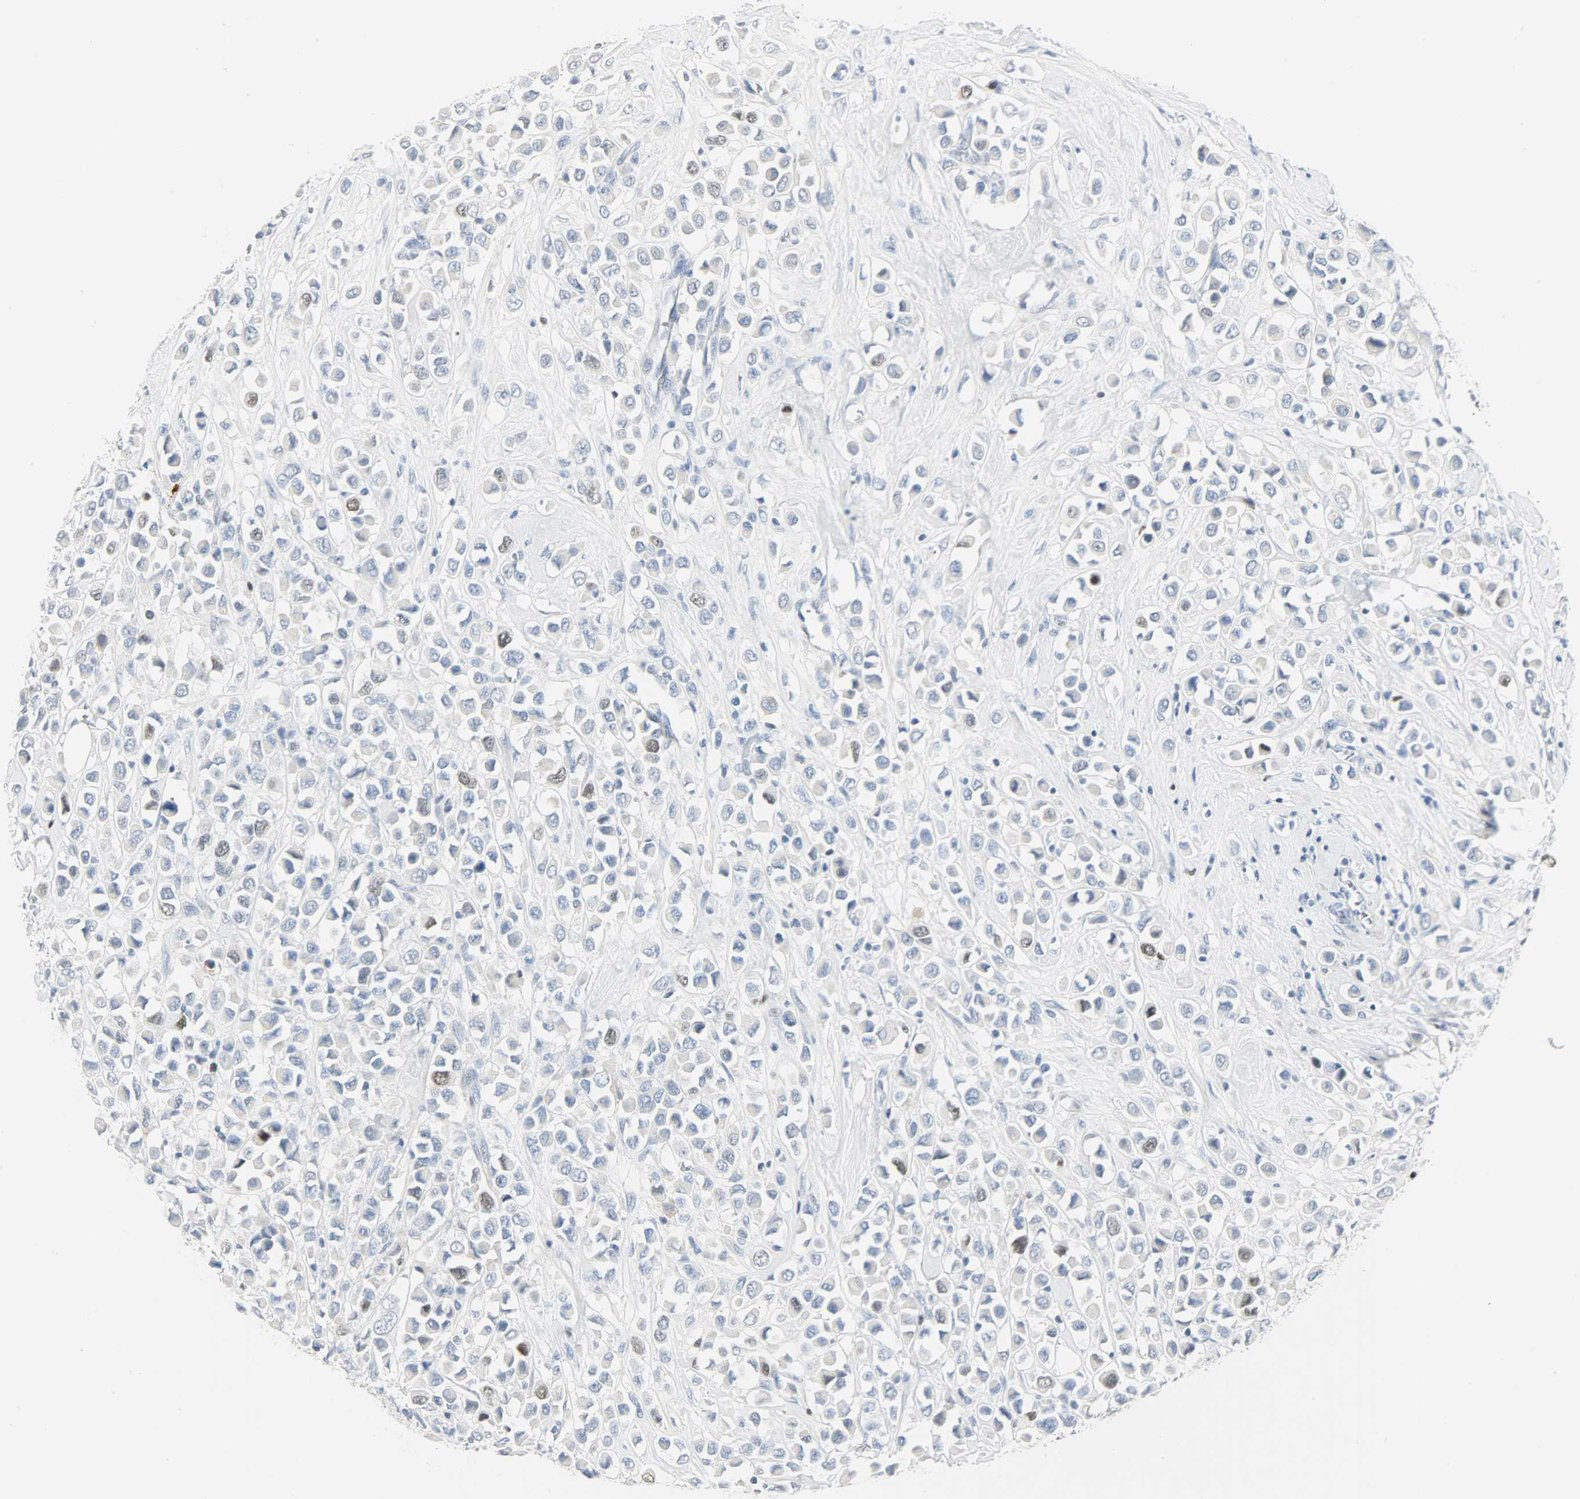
{"staining": {"intensity": "weak", "quantity": "<25%", "location": "nuclear"}, "tissue": "breast cancer", "cell_type": "Tumor cells", "image_type": "cancer", "snomed": [{"axis": "morphology", "description": "Duct carcinoma"}, {"axis": "topography", "description": "Breast"}], "caption": "Immunohistochemical staining of infiltrating ductal carcinoma (breast) exhibits no significant positivity in tumor cells. (Brightfield microscopy of DAB immunohistochemistry (IHC) at high magnification).", "gene": "HELLS", "patient": {"sex": "female", "age": 61}}